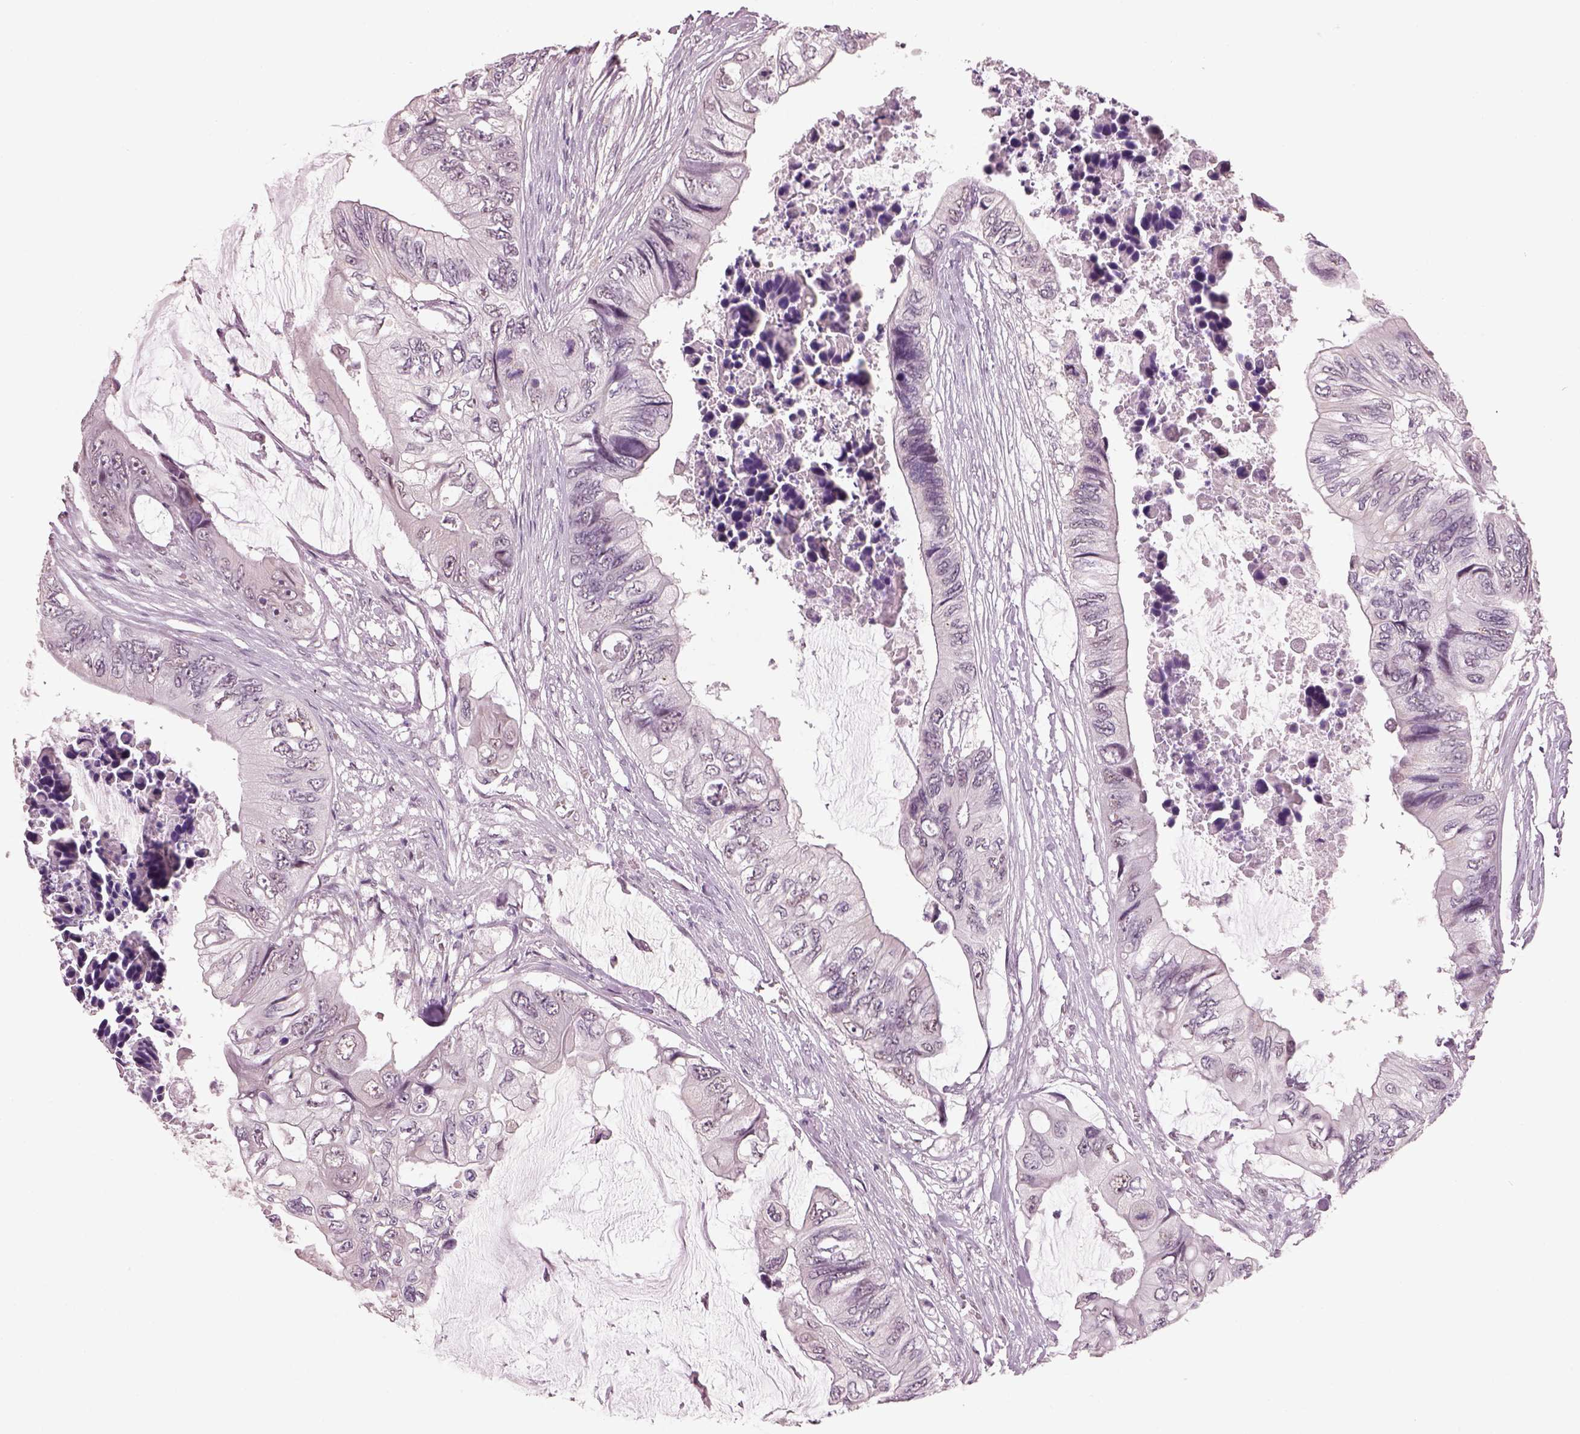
{"staining": {"intensity": "negative", "quantity": "none", "location": "none"}, "tissue": "colorectal cancer", "cell_type": "Tumor cells", "image_type": "cancer", "snomed": [{"axis": "morphology", "description": "Adenocarcinoma, NOS"}, {"axis": "topography", "description": "Rectum"}], "caption": "Immunohistochemistry of human colorectal cancer shows no positivity in tumor cells.", "gene": "NAT8", "patient": {"sex": "male", "age": 63}}